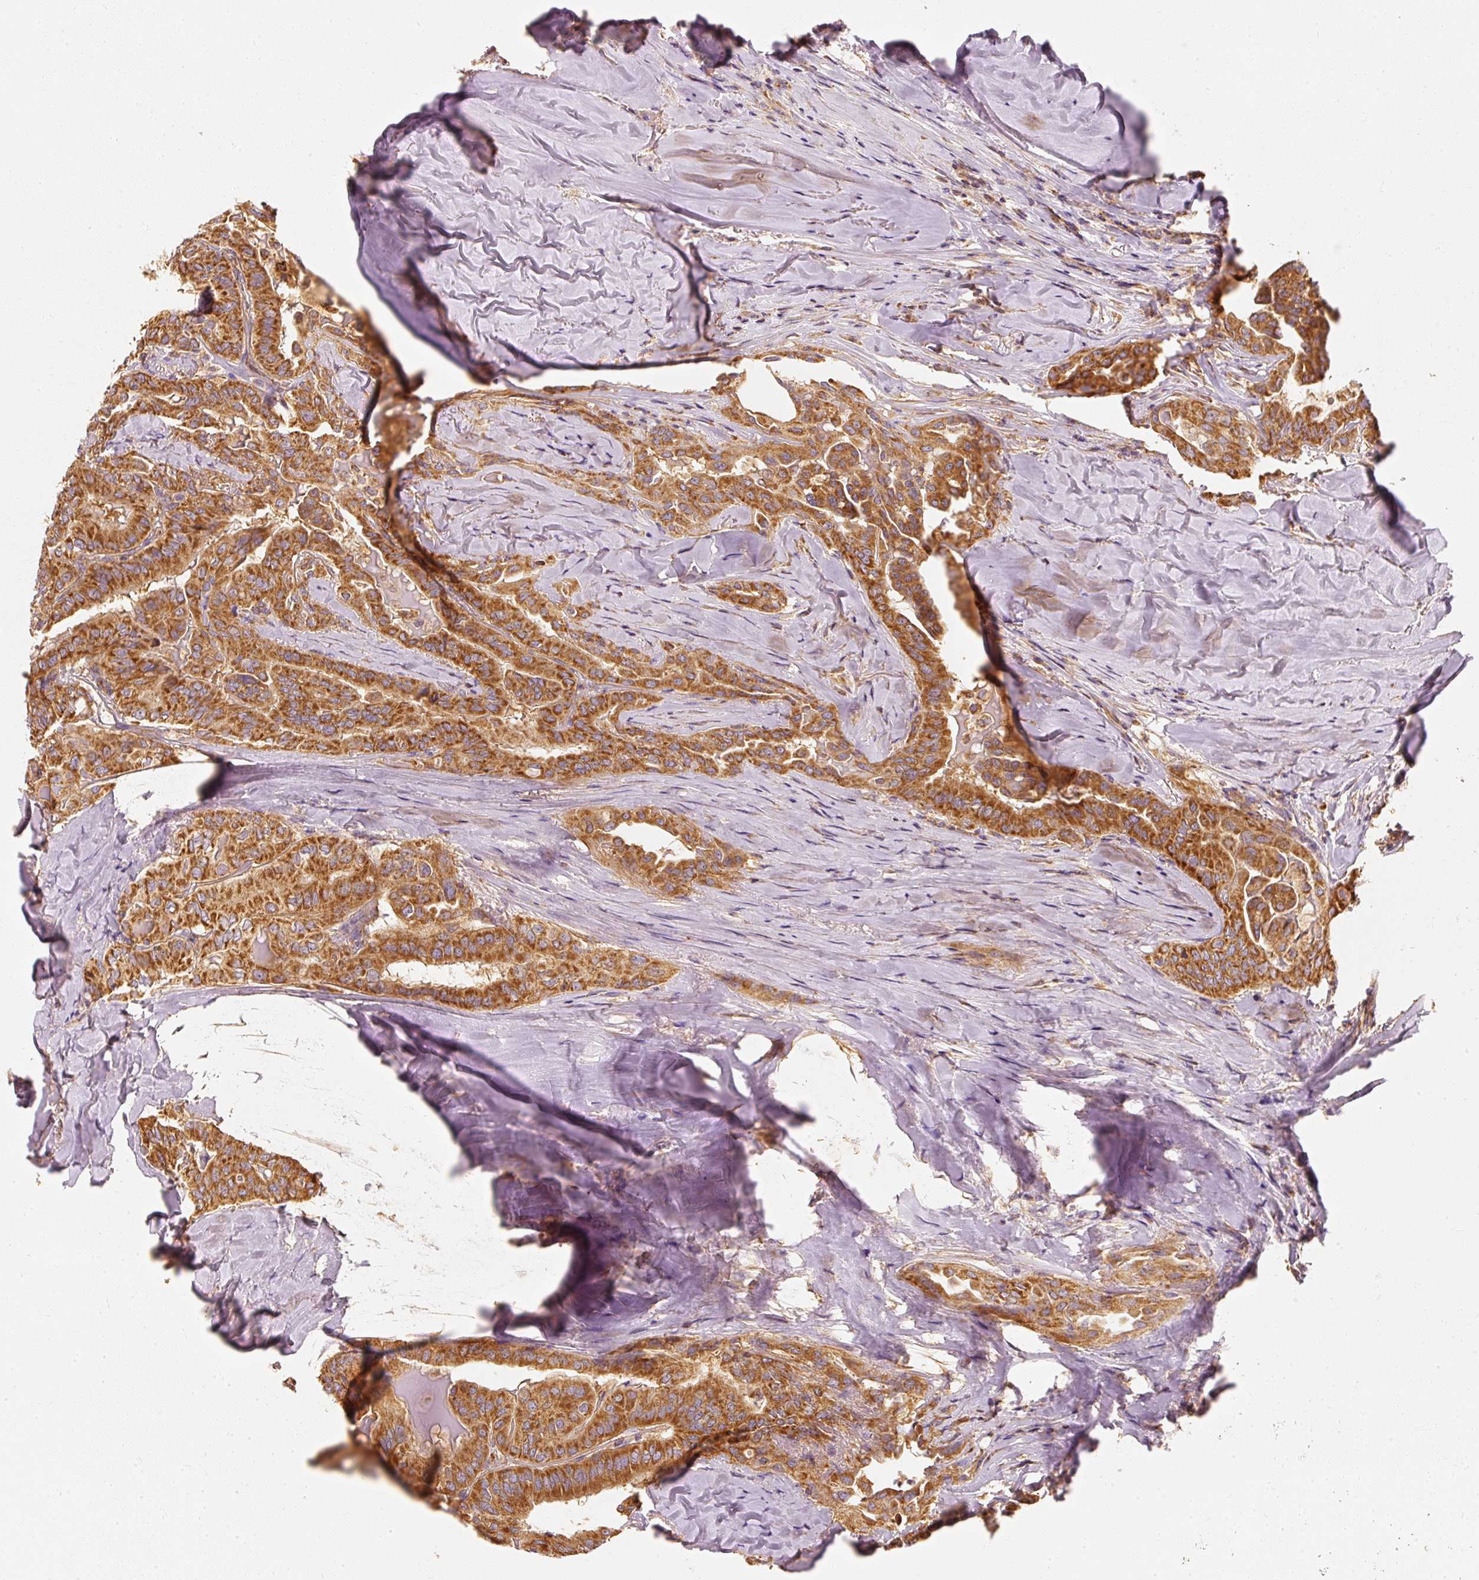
{"staining": {"intensity": "strong", "quantity": ">75%", "location": "cytoplasmic/membranous"}, "tissue": "thyroid cancer", "cell_type": "Tumor cells", "image_type": "cancer", "snomed": [{"axis": "morphology", "description": "Papillary adenocarcinoma, NOS"}, {"axis": "topography", "description": "Thyroid gland"}], "caption": "Human papillary adenocarcinoma (thyroid) stained with a protein marker displays strong staining in tumor cells.", "gene": "TOMM40", "patient": {"sex": "female", "age": 68}}